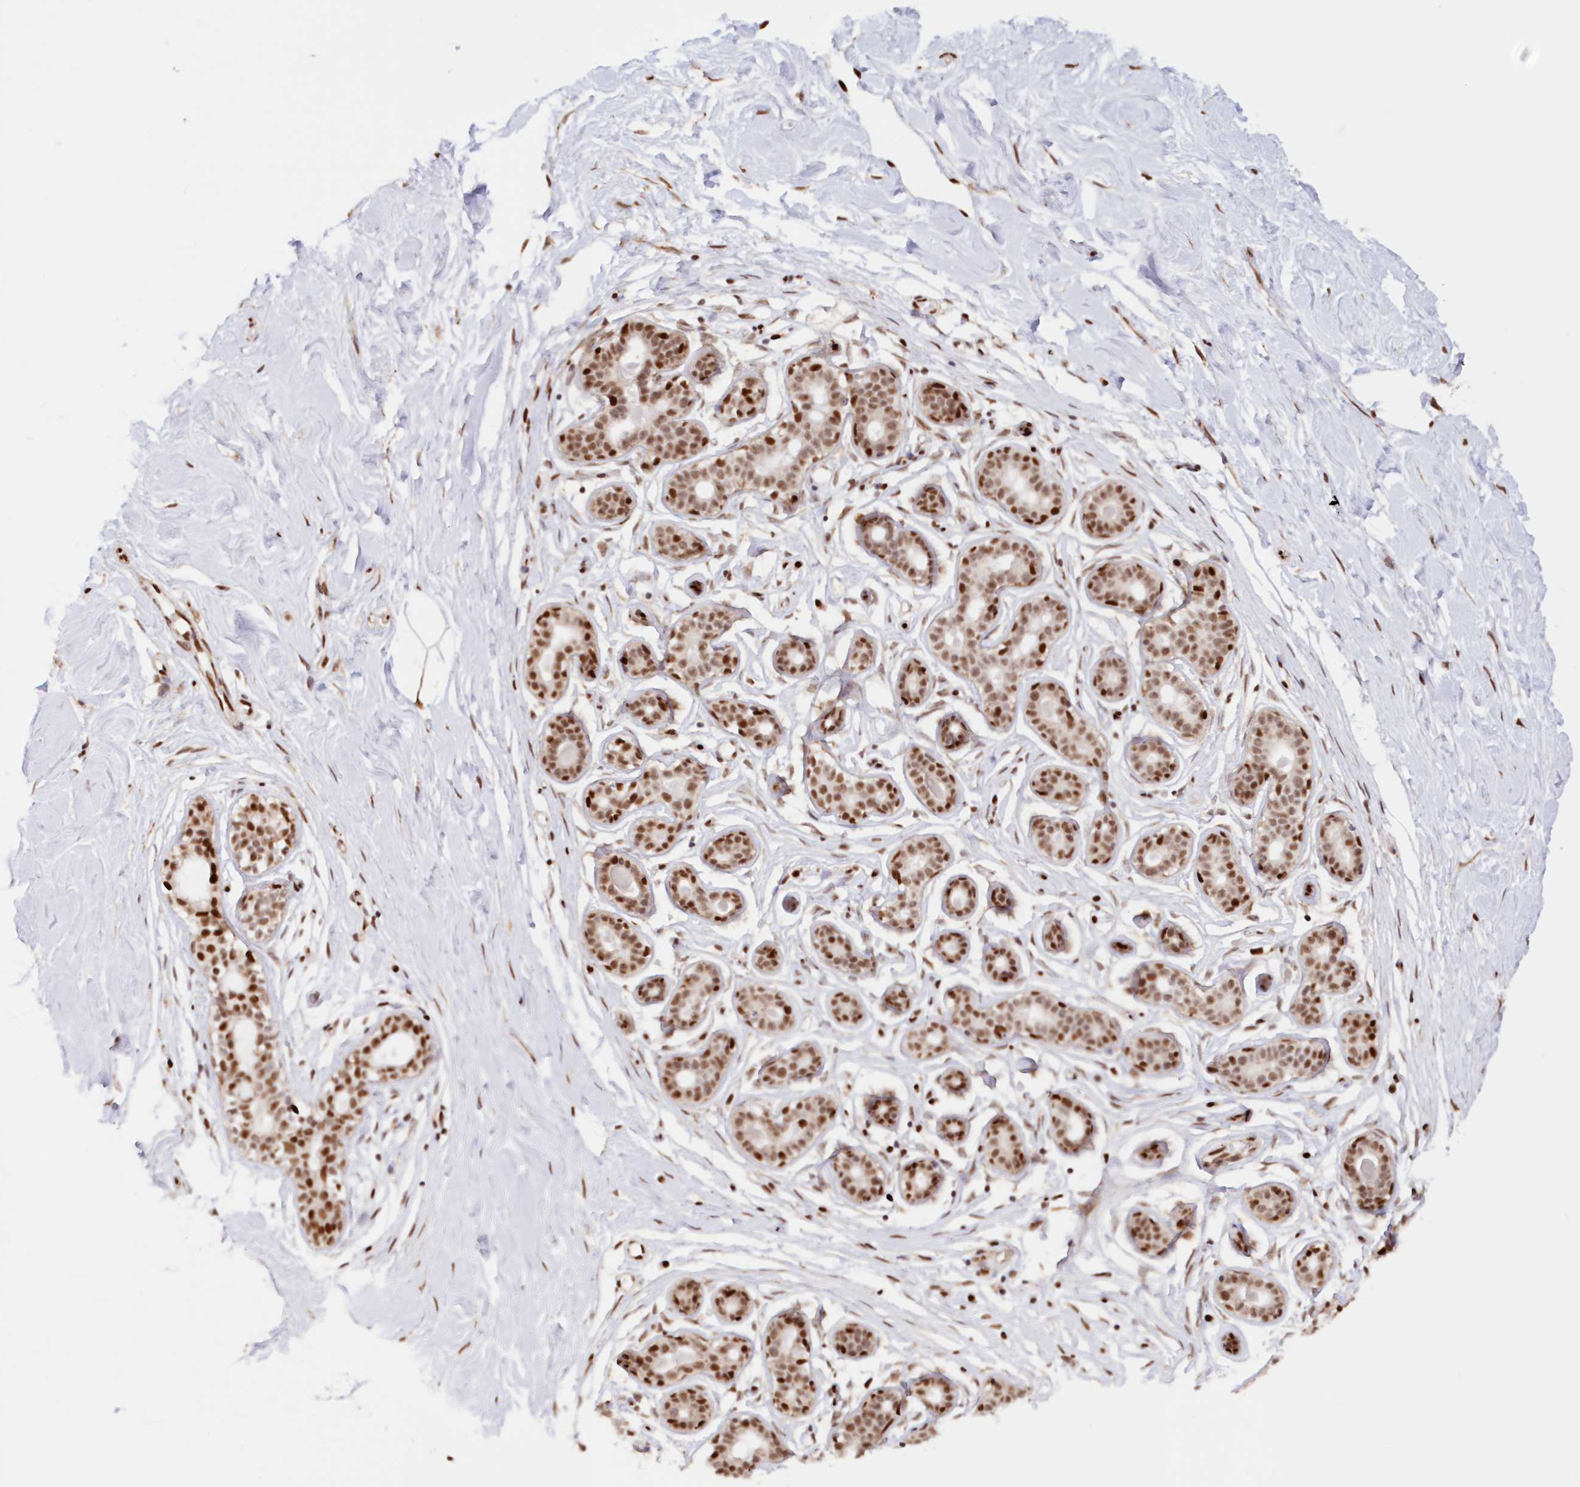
{"staining": {"intensity": "negative", "quantity": "none", "location": "none"}, "tissue": "breast", "cell_type": "Adipocytes", "image_type": "normal", "snomed": [{"axis": "morphology", "description": "Normal tissue, NOS"}, {"axis": "morphology", "description": "Adenoma, NOS"}, {"axis": "topography", "description": "Breast"}], "caption": "High power microscopy micrograph of an IHC histopathology image of benign breast, revealing no significant positivity in adipocytes.", "gene": "POLR2B", "patient": {"sex": "female", "age": 23}}